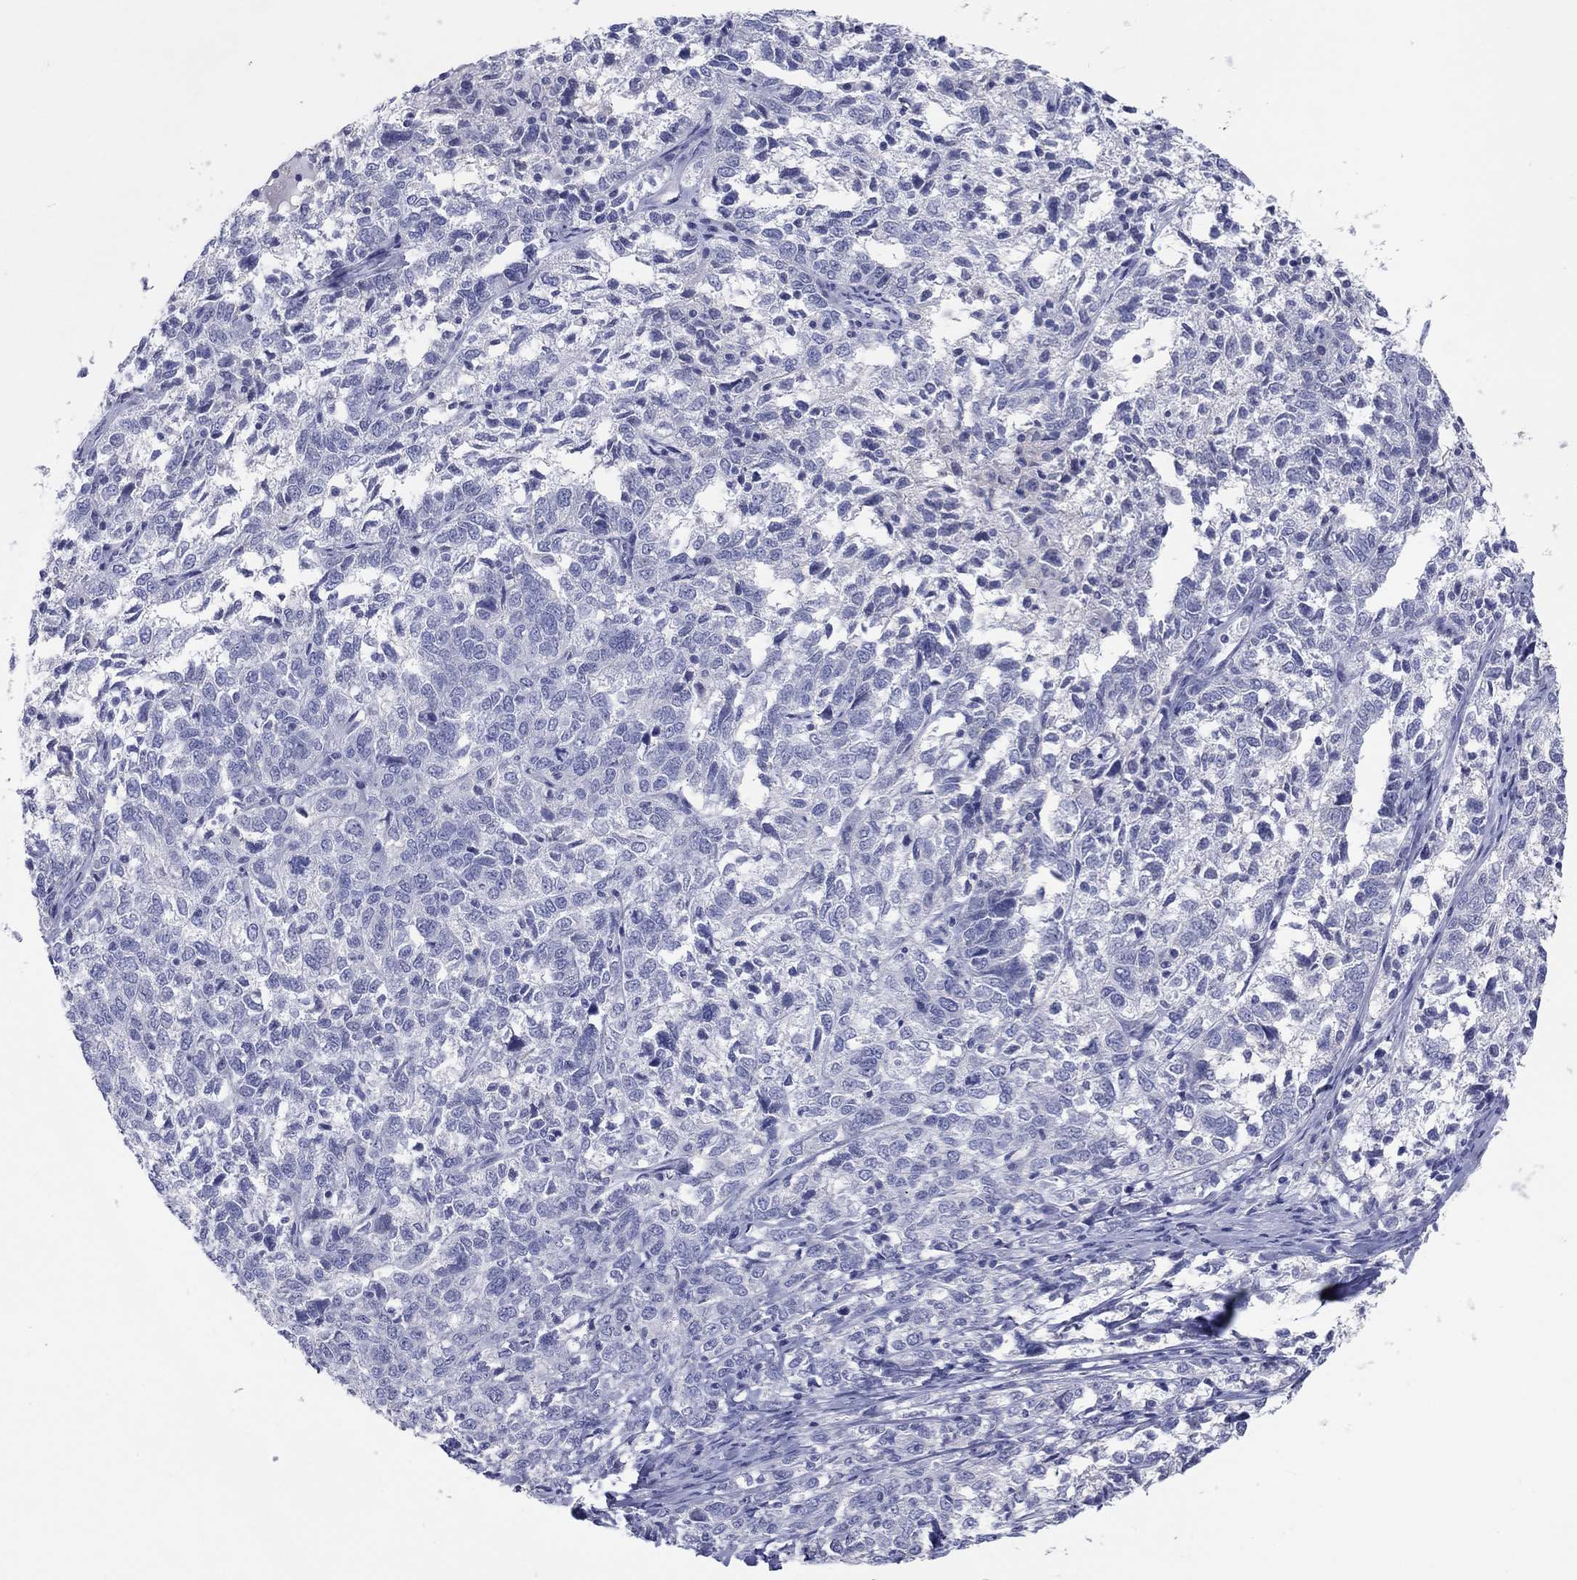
{"staining": {"intensity": "negative", "quantity": "none", "location": "none"}, "tissue": "ovarian cancer", "cell_type": "Tumor cells", "image_type": "cancer", "snomed": [{"axis": "morphology", "description": "Cystadenocarcinoma, serous, NOS"}, {"axis": "topography", "description": "Ovary"}], "caption": "An image of ovarian serous cystadenocarcinoma stained for a protein reveals no brown staining in tumor cells. (DAB IHC visualized using brightfield microscopy, high magnification).", "gene": "ERICH3", "patient": {"sex": "female", "age": 71}}